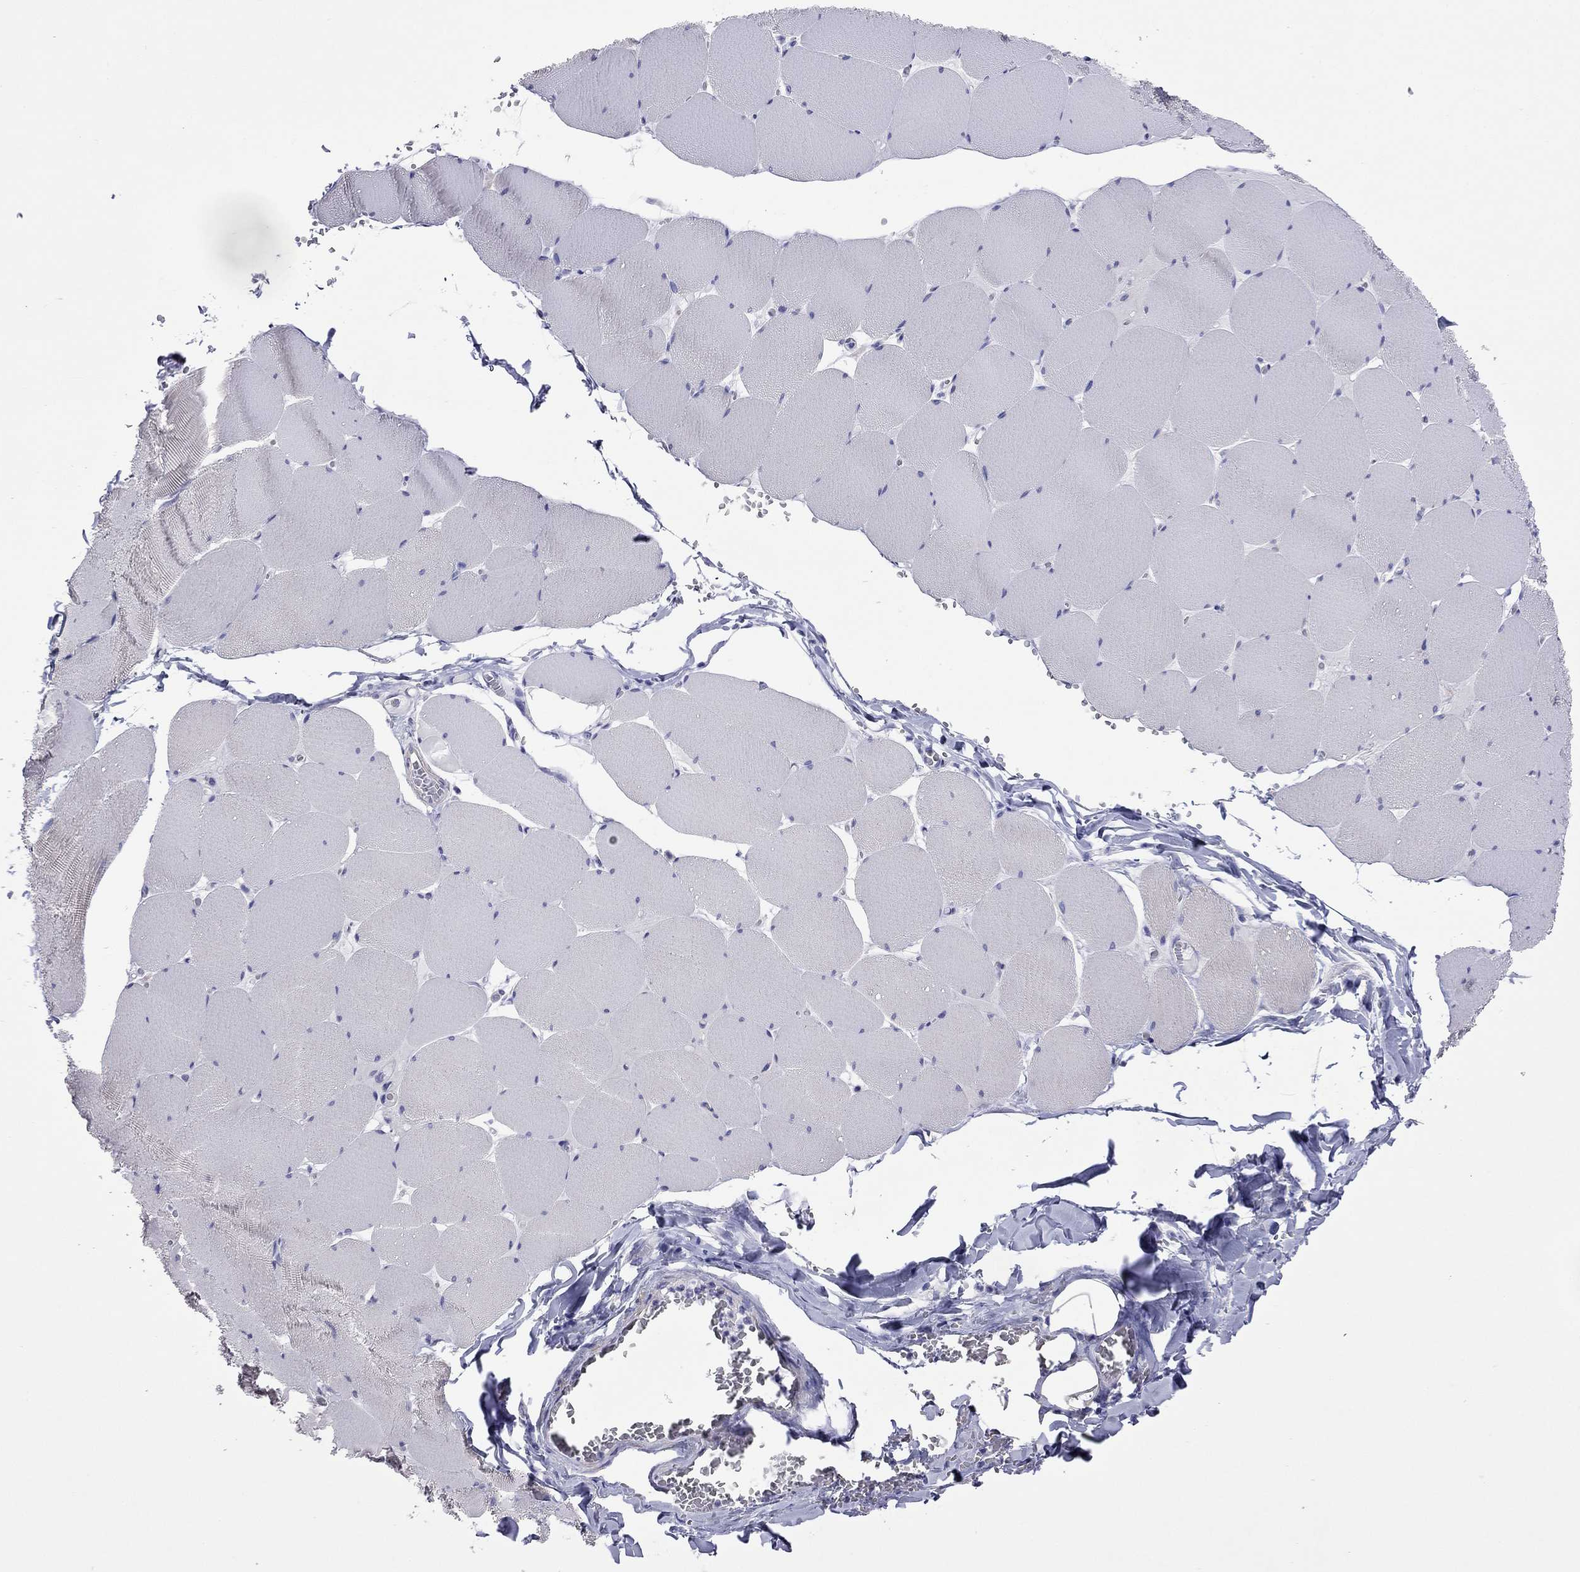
{"staining": {"intensity": "negative", "quantity": "none", "location": "none"}, "tissue": "skeletal muscle", "cell_type": "Myocytes", "image_type": "normal", "snomed": [{"axis": "morphology", "description": "Normal tissue, NOS"}, {"axis": "morphology", "description": "Malignant melanoma, Metastatic site"}, {"axis": "topography", "description": "Skeletal muscle"}], "caption": "An image of human skeletal muscle is negative for staining in myocytes. The staining is performed using DAB (3,3'-diaminobenzidine) brown chromogen with nuclei counter-stained in using hematoxylin.", "gene": "KIAA2012", "patient": {"sex": "male", "age": 50}}